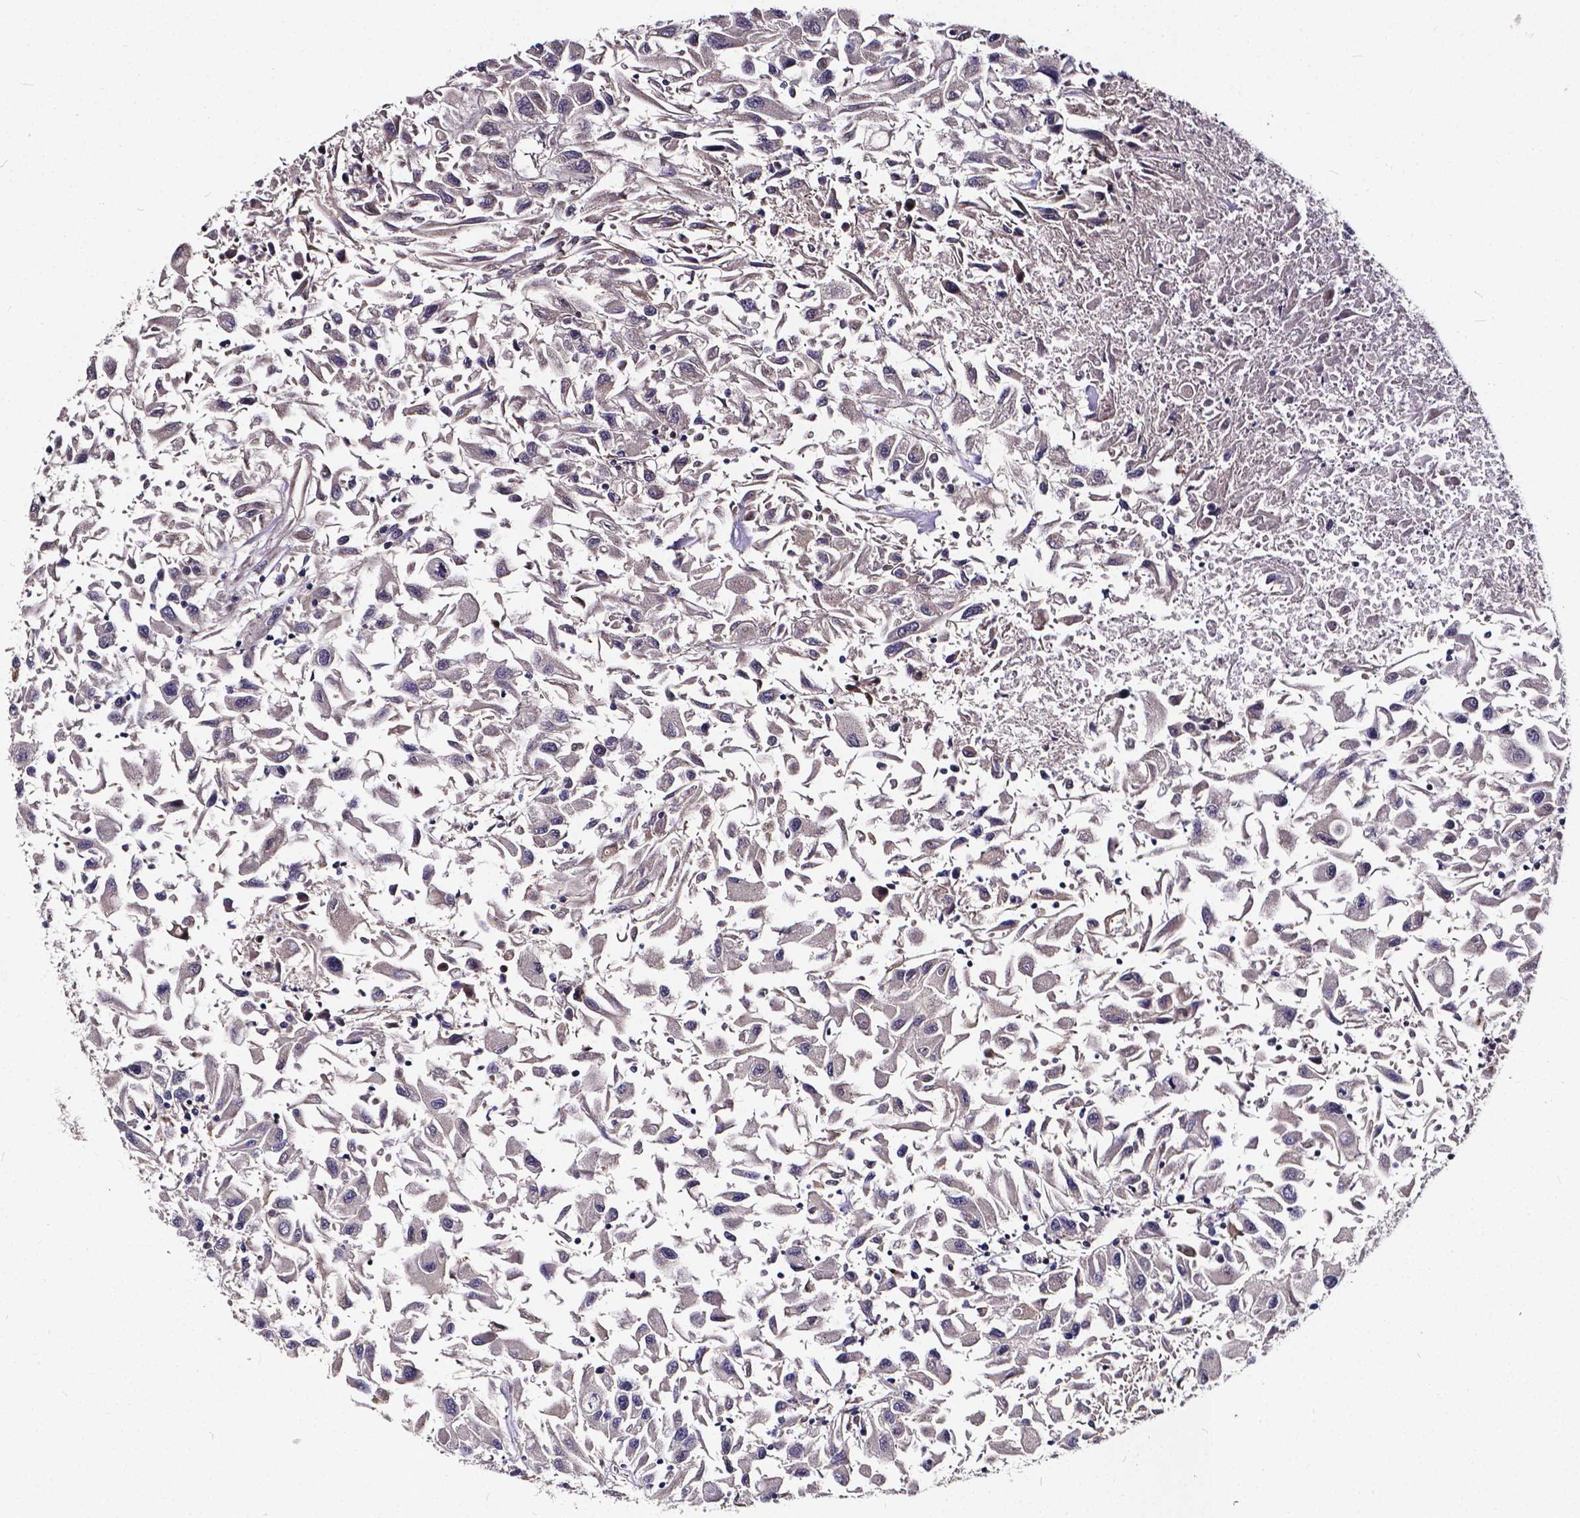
{"staining": {"intensity": "negative", "quantity": "none", "location": "none"}, "tissue": "renal cancer", "cell_type": "Tumor cells", "image_type": "cancer", "snomed": [{"axis": "morphology", "description": "Adenocarcinoma, NOS"}, {"axis": "topography", "description": "Kidney"}], "caption": "IHC image of neoplastic tissue: renal cancer stained with DAB (3,3'-diaminobenzidine) shows no significant protein staining in tumor cells.", "gene": "SOWAHA", "patient": {"sex": "female", "age": 76}}